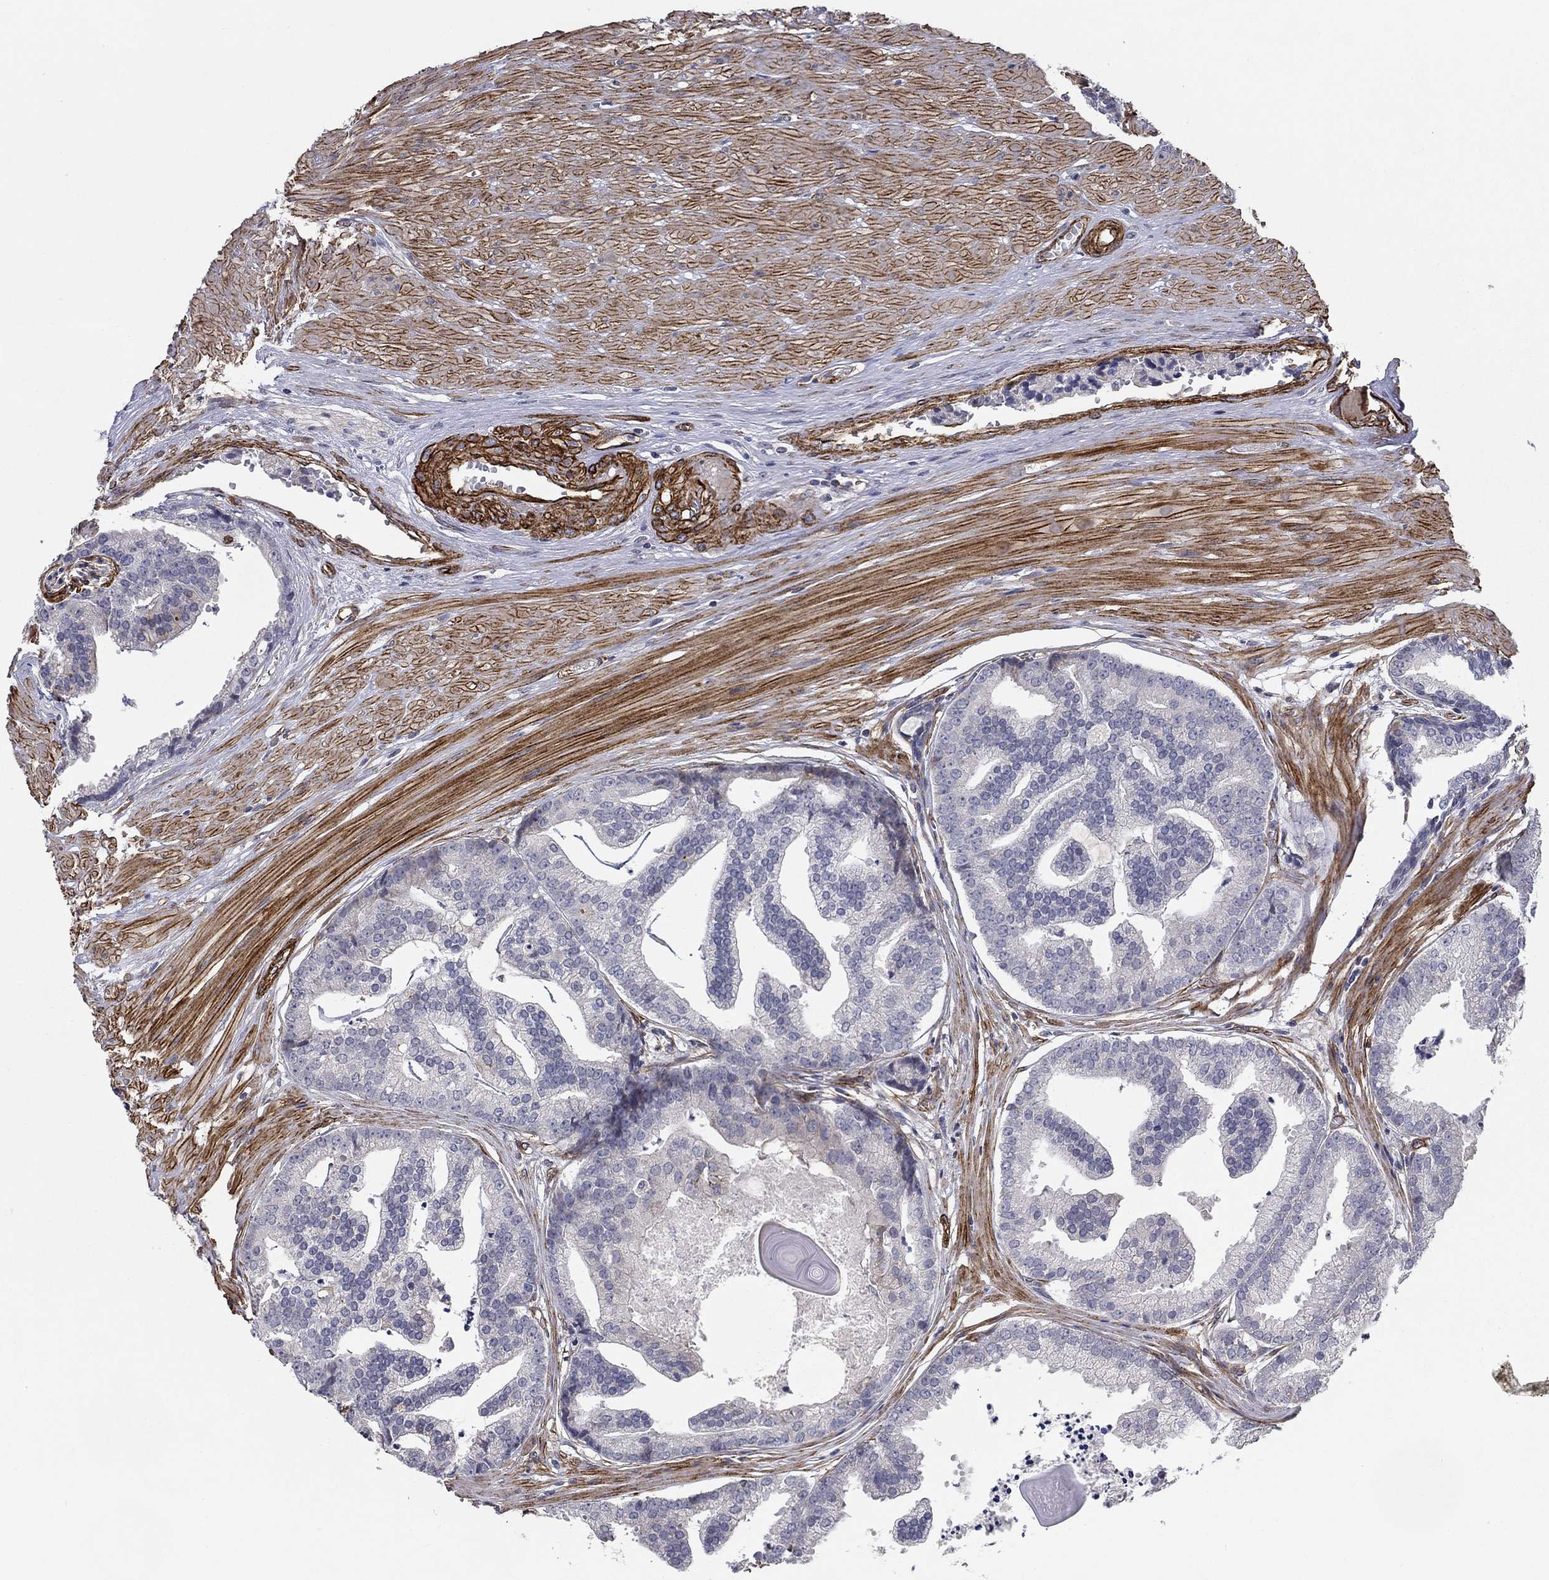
{"staining": {"intensity": "negative", "quantity": "none", "location": "none"}, "tissue": "prostate cancer", "cell_type": "Tumor cells", "image_type": "cancer", "snomed": [{"axis": "morphology", "description": "Adenocarcinoma, NOS"}, {"axis": "topography", "description": "Prostate and seminal vesicle, NOS"}, {"axis": "topography", "description": "Prostate"}], "caption": "High magnification brightfield microscopy of adenocarcinoma (prostate) stained with DAB (3,3'-diaminobenzidine) (brown) and counterstained with hematoxylin (blue): tumor cells show no significant expression.", "gene": "SYNC", "patient": {"sex": "male", "age": 44}}